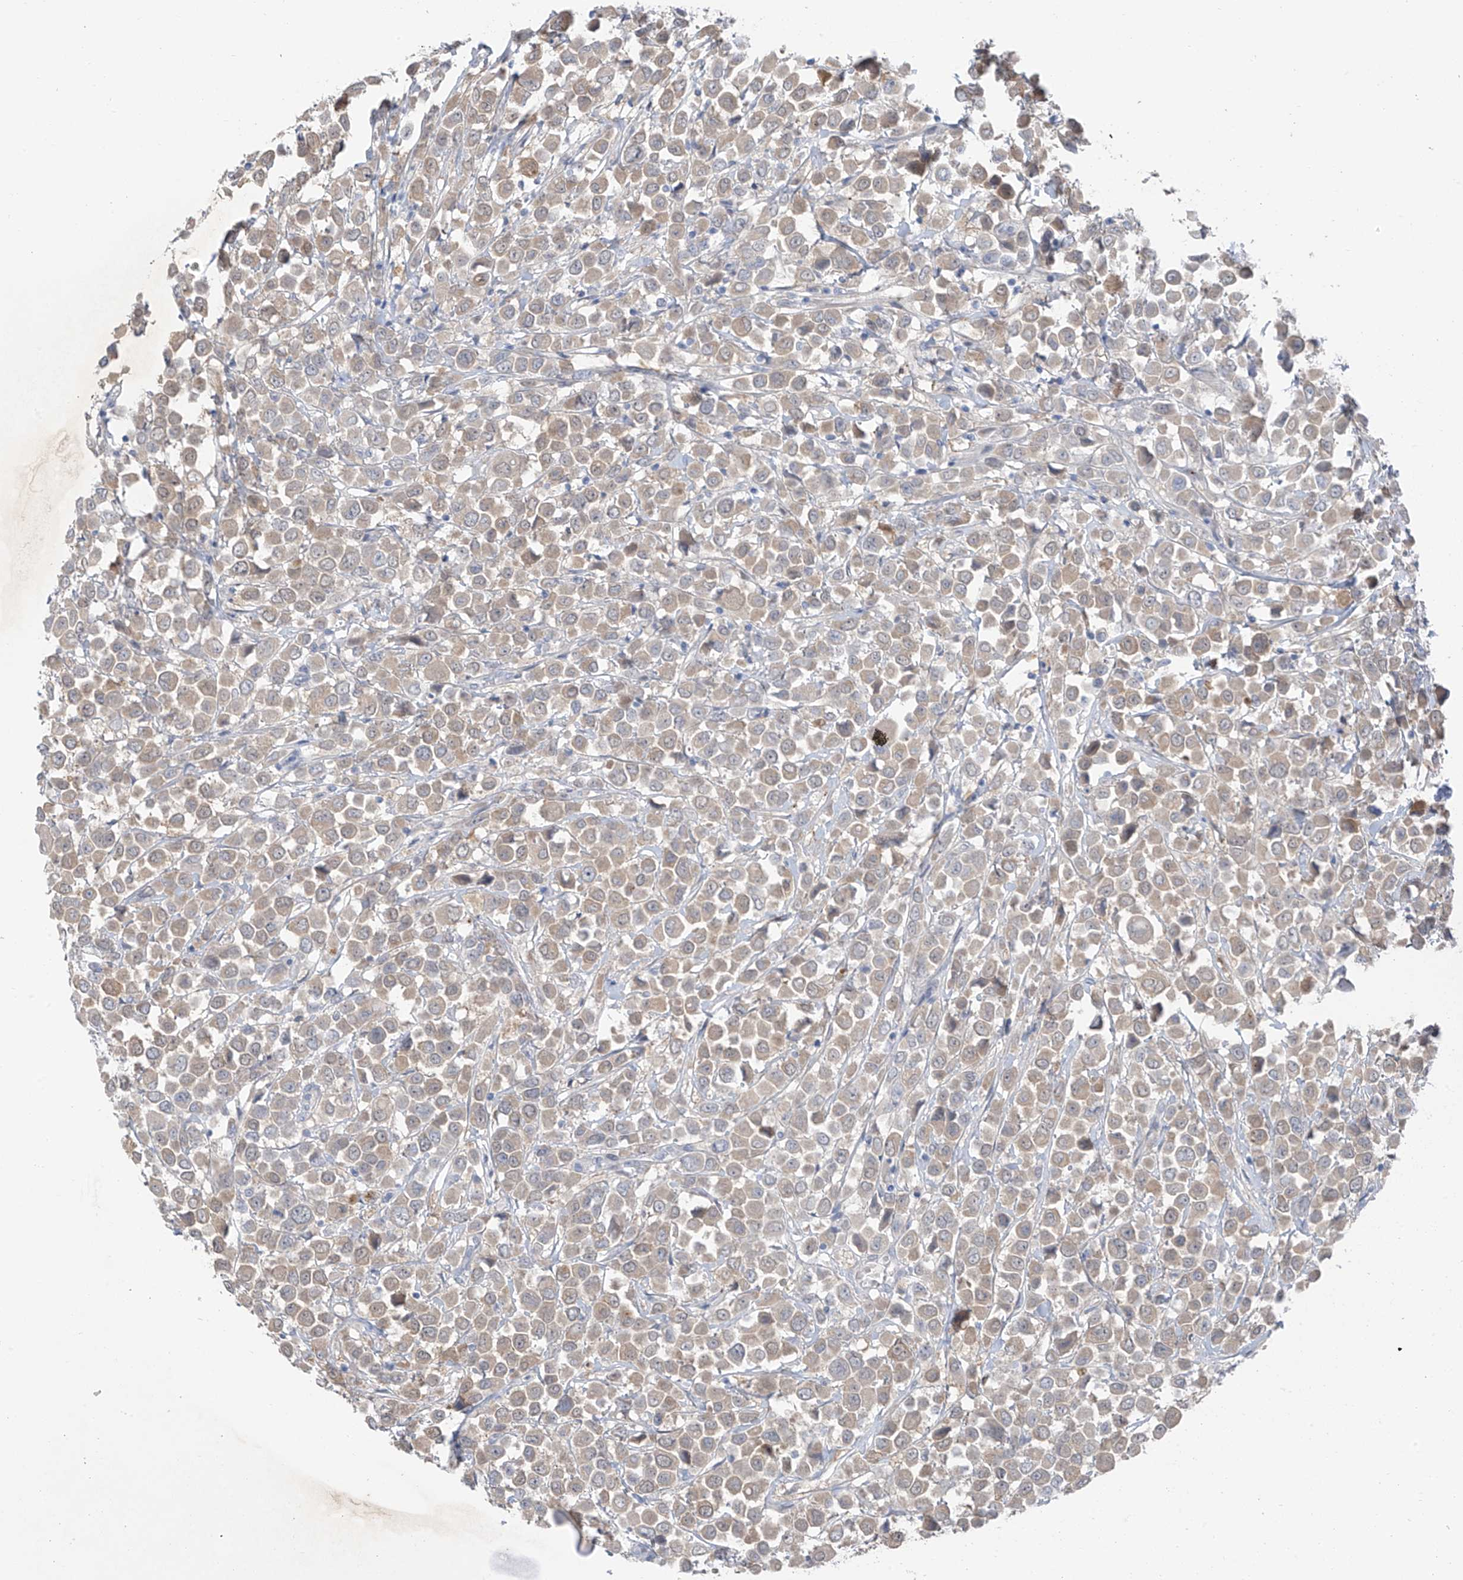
{"staining": {"intensity": "weak", "quantity": ">75%", "location": "cytoplasmic/membranous"}, "tissue": "breast cancer", "cell_type": "Tumor cells", "image_type": "cancer", "snomed": [{"axis": "morphology", "description": "Duct carcinoma"}, {"axis": "topography", "description": "Breast"}], "caption": "An immunohistochemistry (IHC) photomicrograph of tumor tissue is shown. Protein staining in brown labels weak cytoplasmic/membranous positivity in breast cancer (intraductal carcinoma) within tumor cells.", "gene": "ZNF793", "patient": {"sex": "female", "age": 61}}